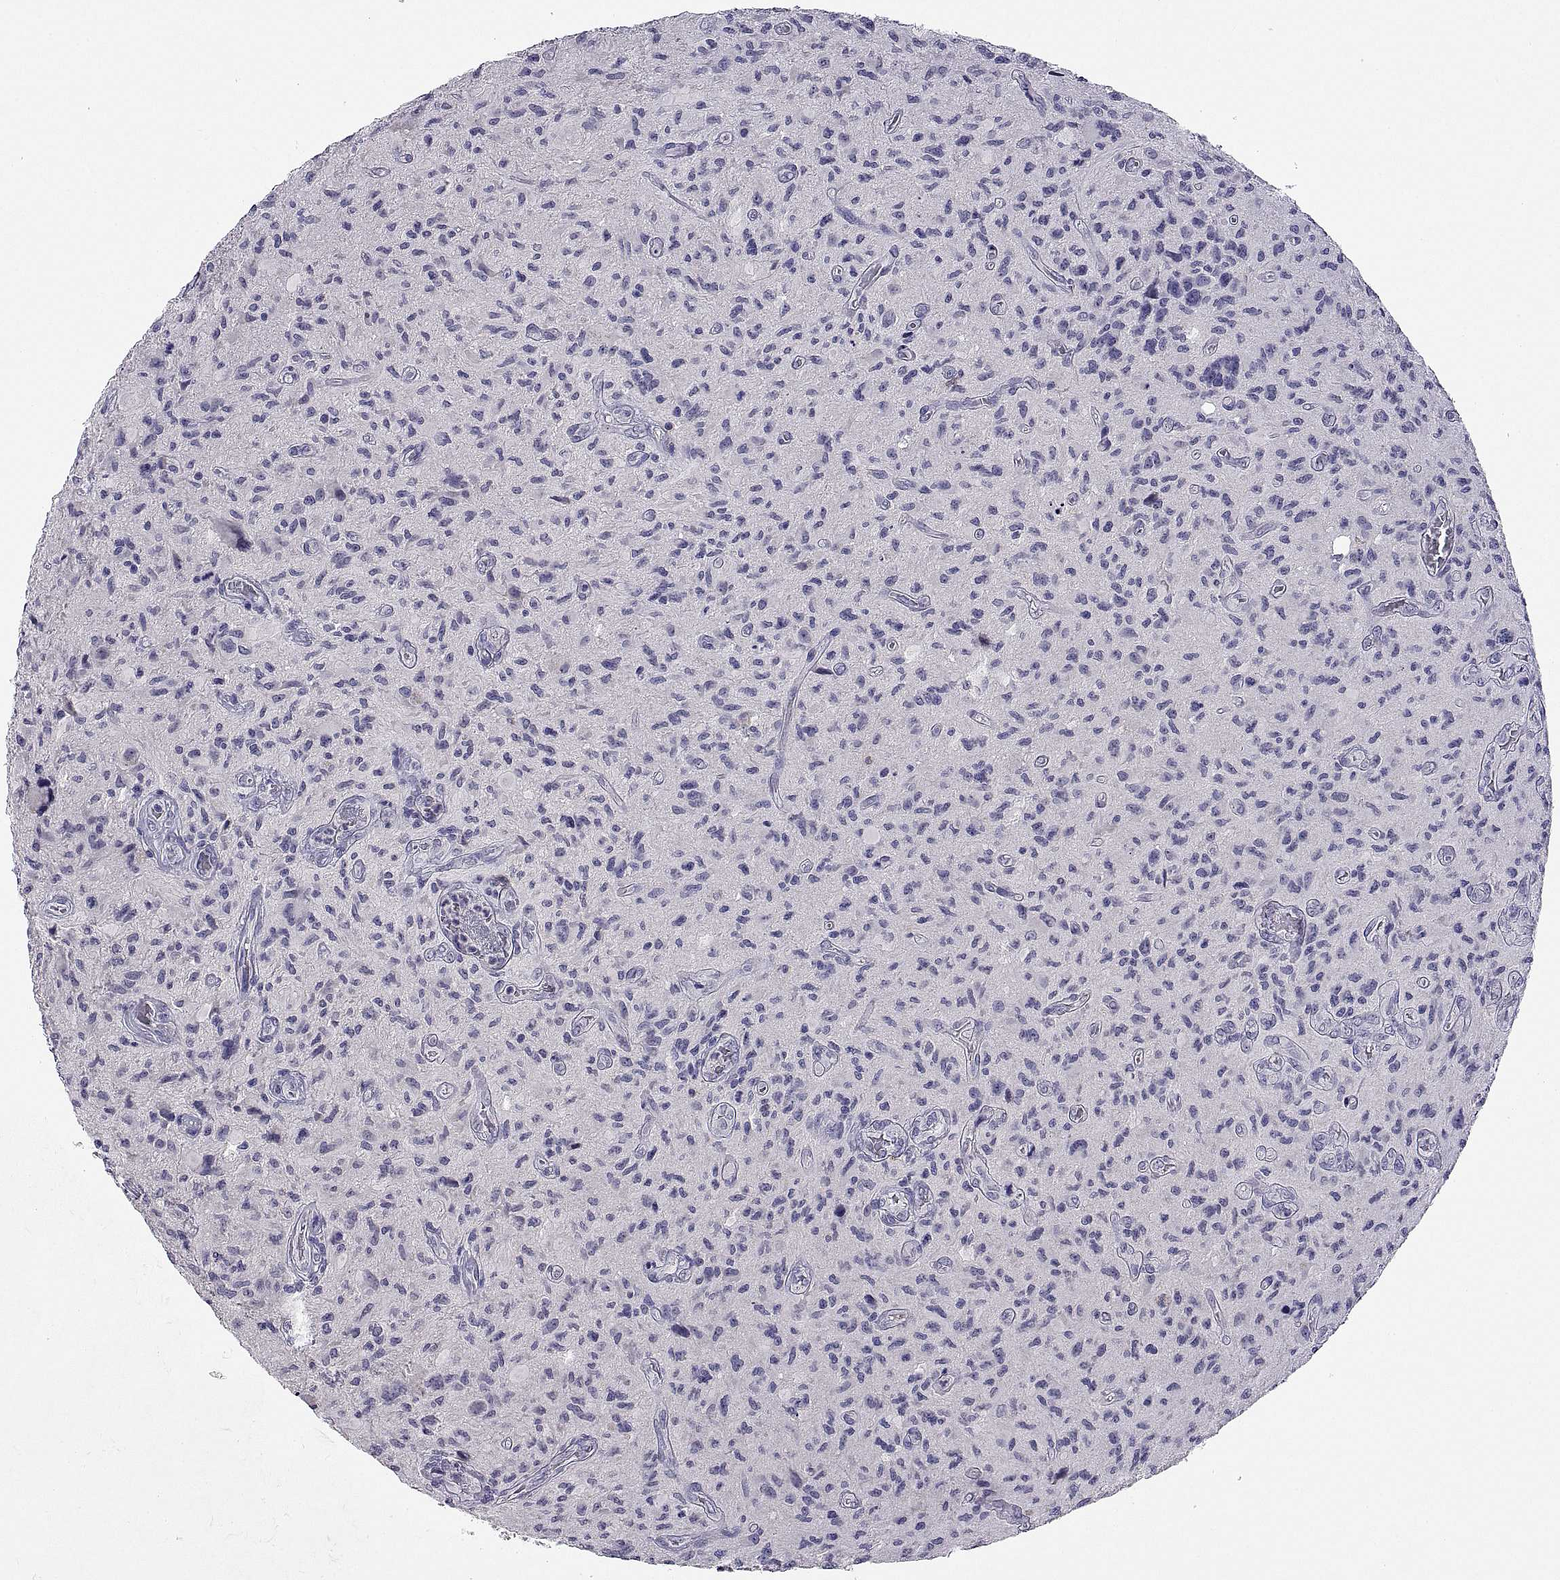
{"staining": {"intensity": "negative", "quantity": "none", "location": "none"}, "tissue": "glioma", "cell_type": "Tumor cells", "image_type": "cancer", "snomed": [{"axis": "morphology", "description": "Glioma, malignant, NOS"}, {"axis": "morphology", "description": "Glioma, malignant, High grade"}, {"axis": "topography", "description": "Brain"}], "caption": "Immunohistochemistry (IHC) of human glioma shows no positivity in tumor cells.", "gene": "MS4A1", "patient": {"sex": "female", "age": 71}}